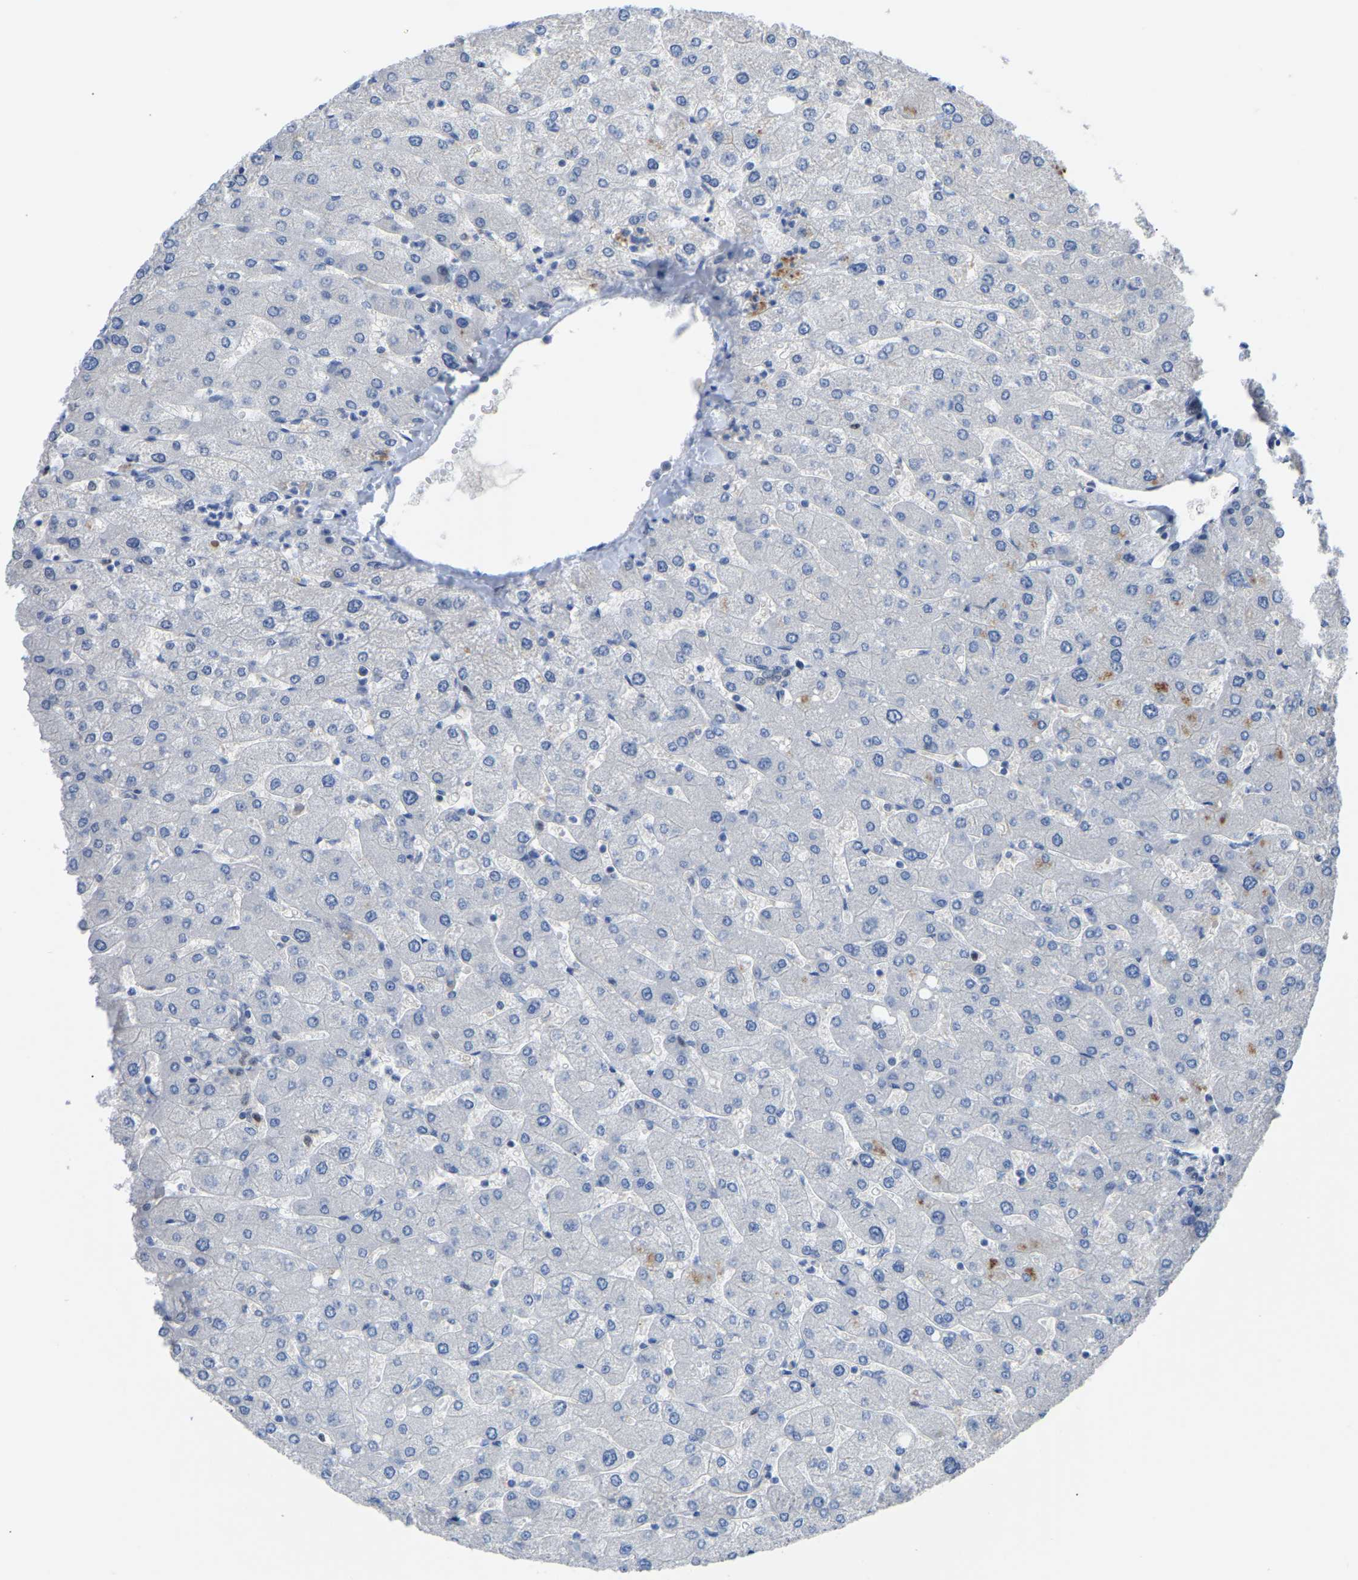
{"staining": {"intensity": "moderate", "quantity": ">75%", "location": "cytoplasmic/membranous,nuclear"}, "tissue": "liver", "cell_type": "Cholangiocytes", "image_type": "normal", "snomed": [{"axis": "morphology", "description": "Normal tissue, NOS"}, {"axis": "topography", "description": "Liver"}], "caption": "Immunohistochemistry image of unremarkable liver: human liver stained using IHC reveals medium levels of moderate protein expression localized specifically in the cytoplasmic/membranous,nuclear of cholangiocytes, appearing as a cytoplasmic/membranous,nuclear brown color.", "gene": "KLRG2", "patient": {"sex": "male", "age": 55}}